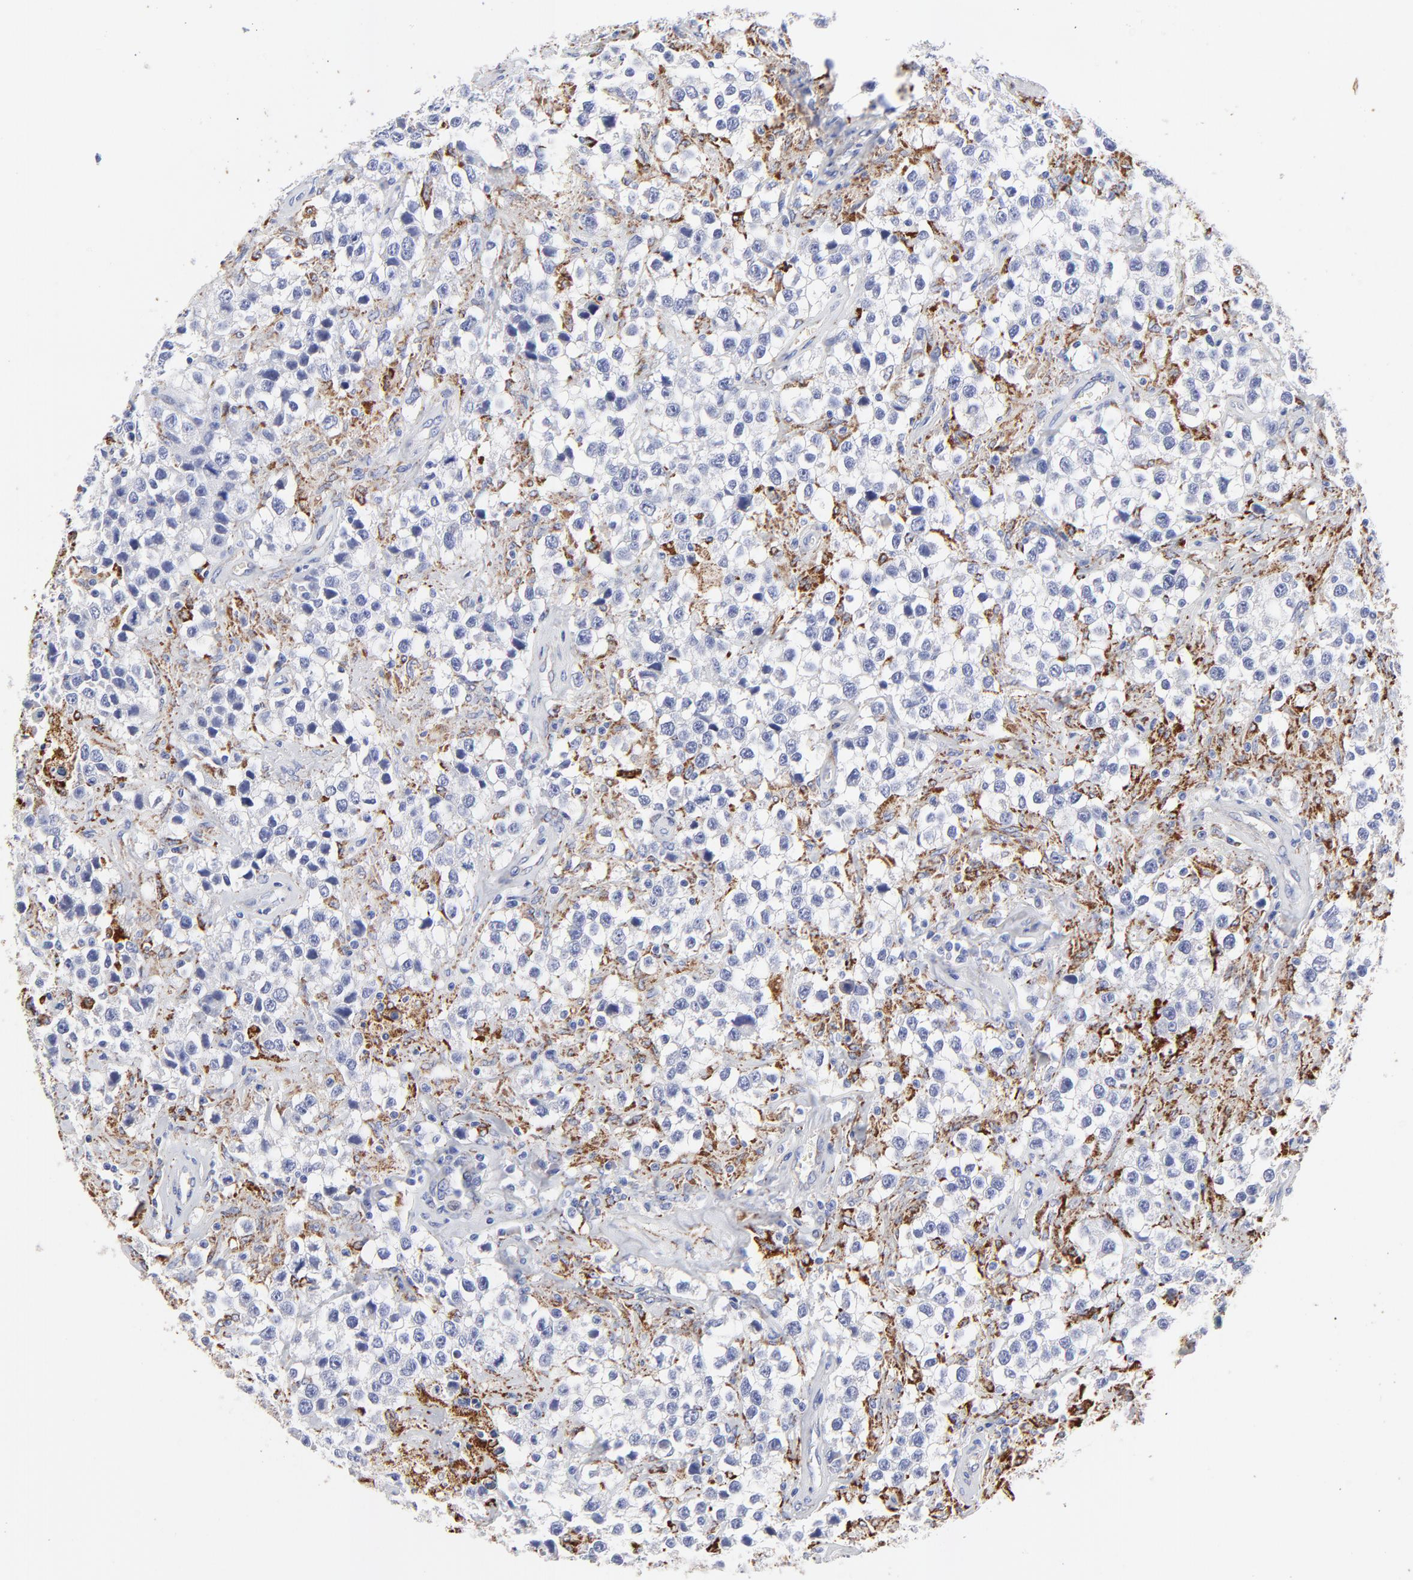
{"staining": {"intensity": "moderate", "quantity": "<25%", "location": "cytoplasmic/membranous"}, "tissue": "testis cancer", "cell_type": "Tumor cells", "image_type": "cancer", "snomed": [{"axis": "morphology", "description": "Seminoma, NOS"}, {"axis": "topography", "description": "Testis"}], "caption": "Human testis cancer (seminoma) stained for a protein (brown) displays moderate cytoplasmic/membranous positive staining in approximately <25% of tumor cells.", "gene": "FBXO10", "patient": {"sex": "male", "age": 43}}